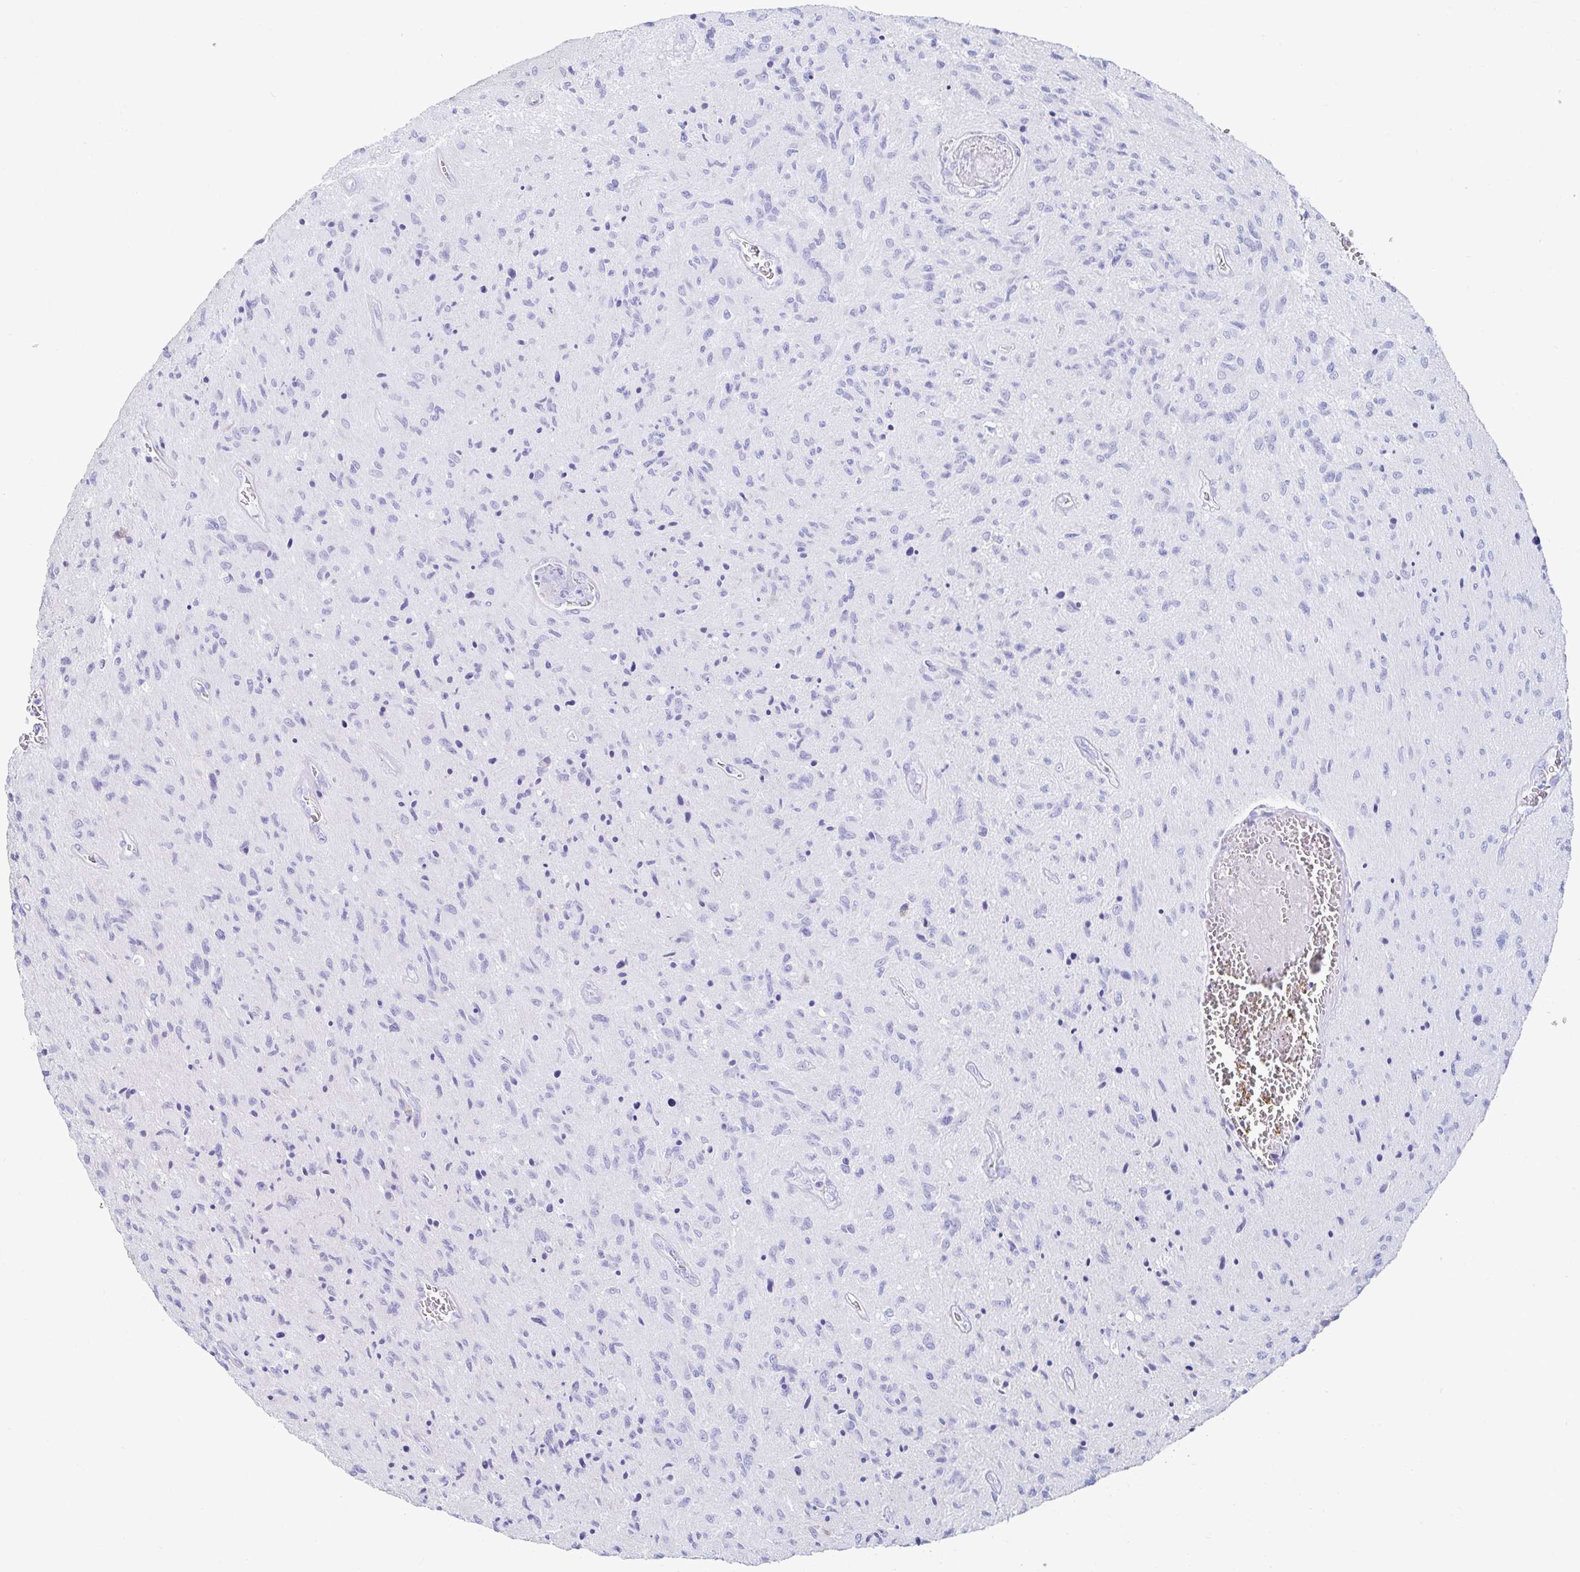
{"staining": {"intensity": "negative", "quantity": "none", "location": "none"}, "tissue": "glioma", "cell_type": "Tumor cells", "image_type": "cancer", "snomed": [{"axis": "morphology", "description": "Glioma, malignant, High grade"}, {"axis": "topography", "description": "Brain"}], "caption": "IHC of glioma demonstrates no expression in tumor cells.", "gene": "C4orf17", "patient": {"sex": "male", "age": 54}}